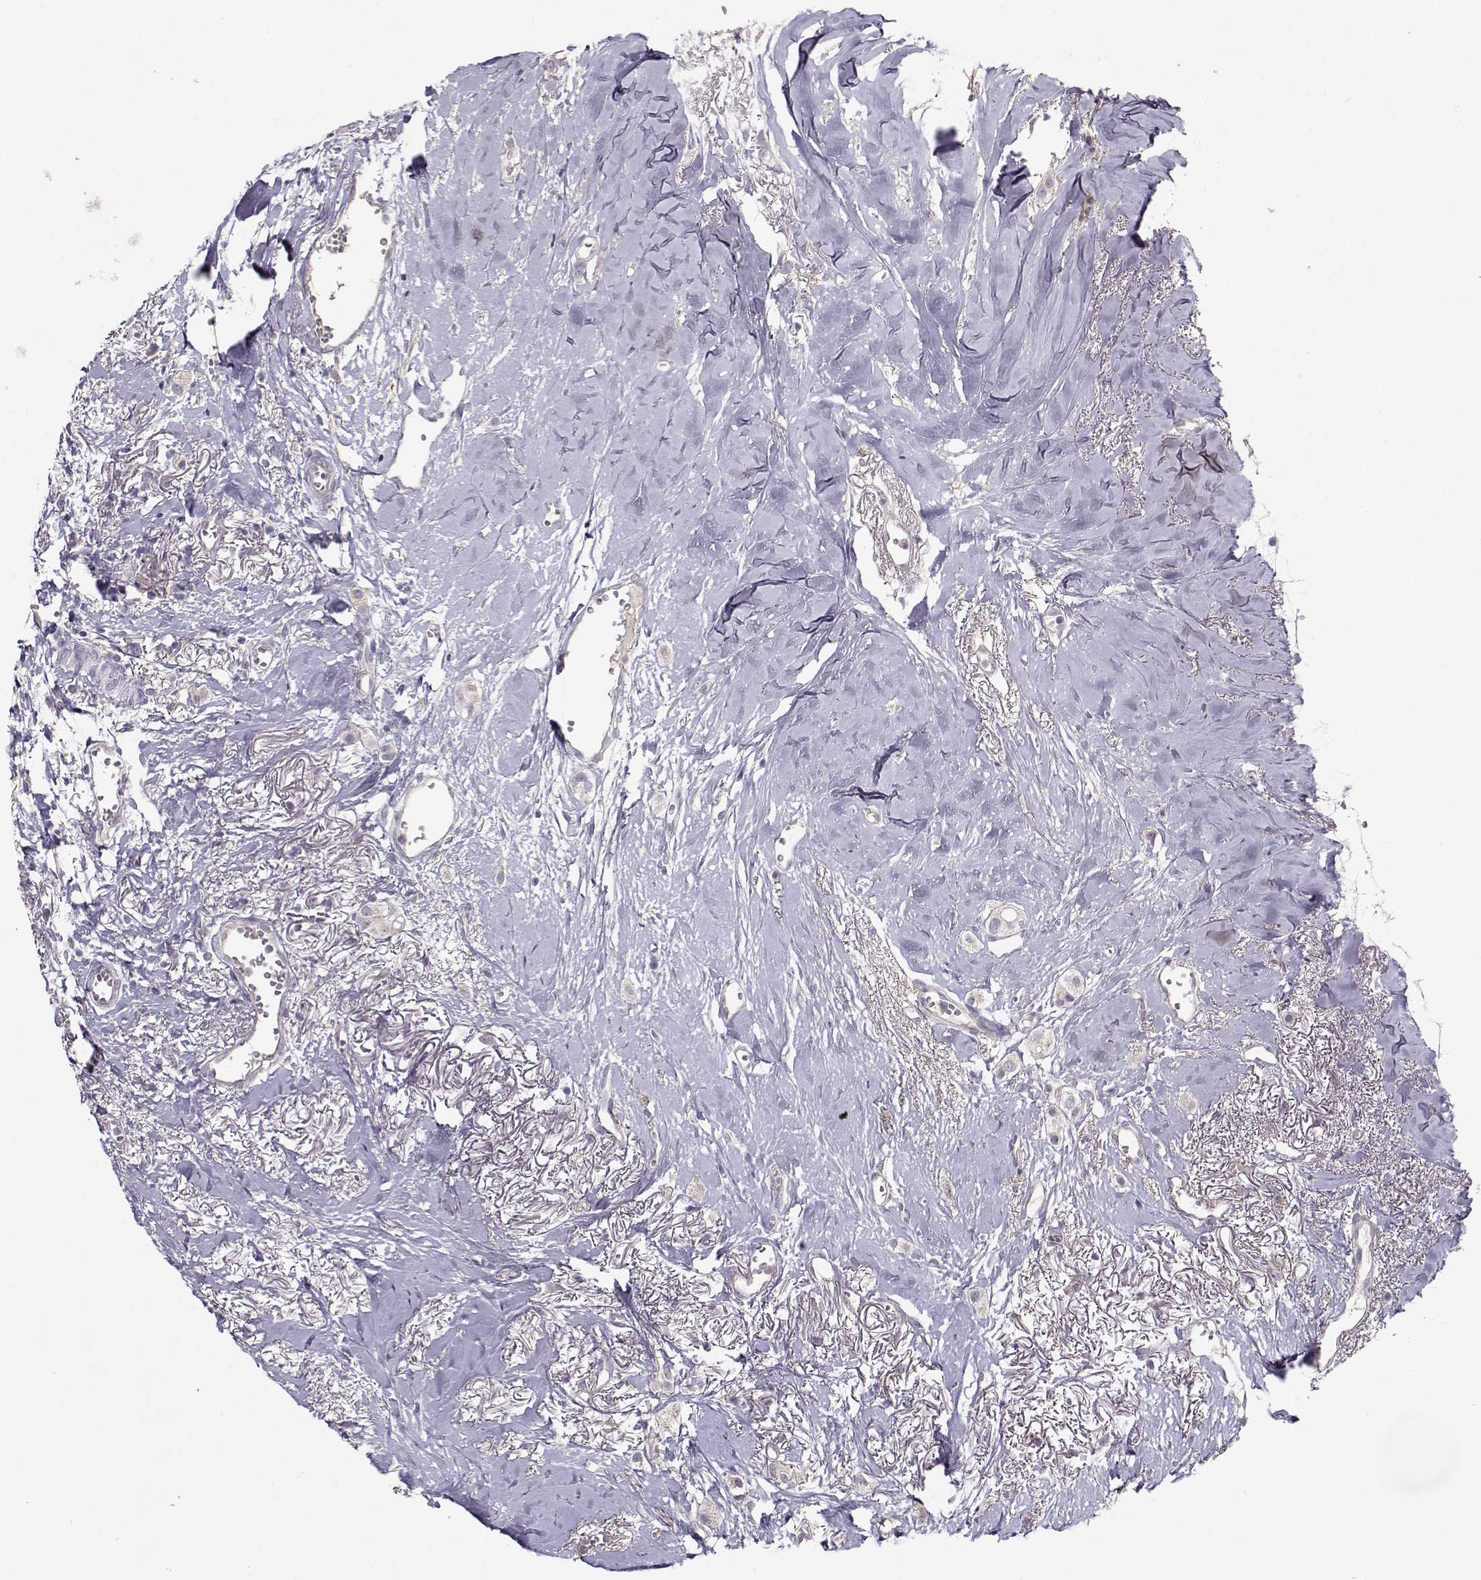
{"staining": {"intensity": "negative", "quantity": "none", "location": "none"}, "tissue": "breast cancer", "cell_type": "Tumor cells", "image_type": "cancer", "snomed": [{"axis": "morphology", "description": "Duct carcinoma"}, {"axis": "topography", "description": "Breast"}], "caption": "Immunohistochemistry (IHC) of breast invasive ductal carcinoma shows no expression in tumor cells.", "gene": "TMEM145", "patient": {"sex": "female", "age": 85}}